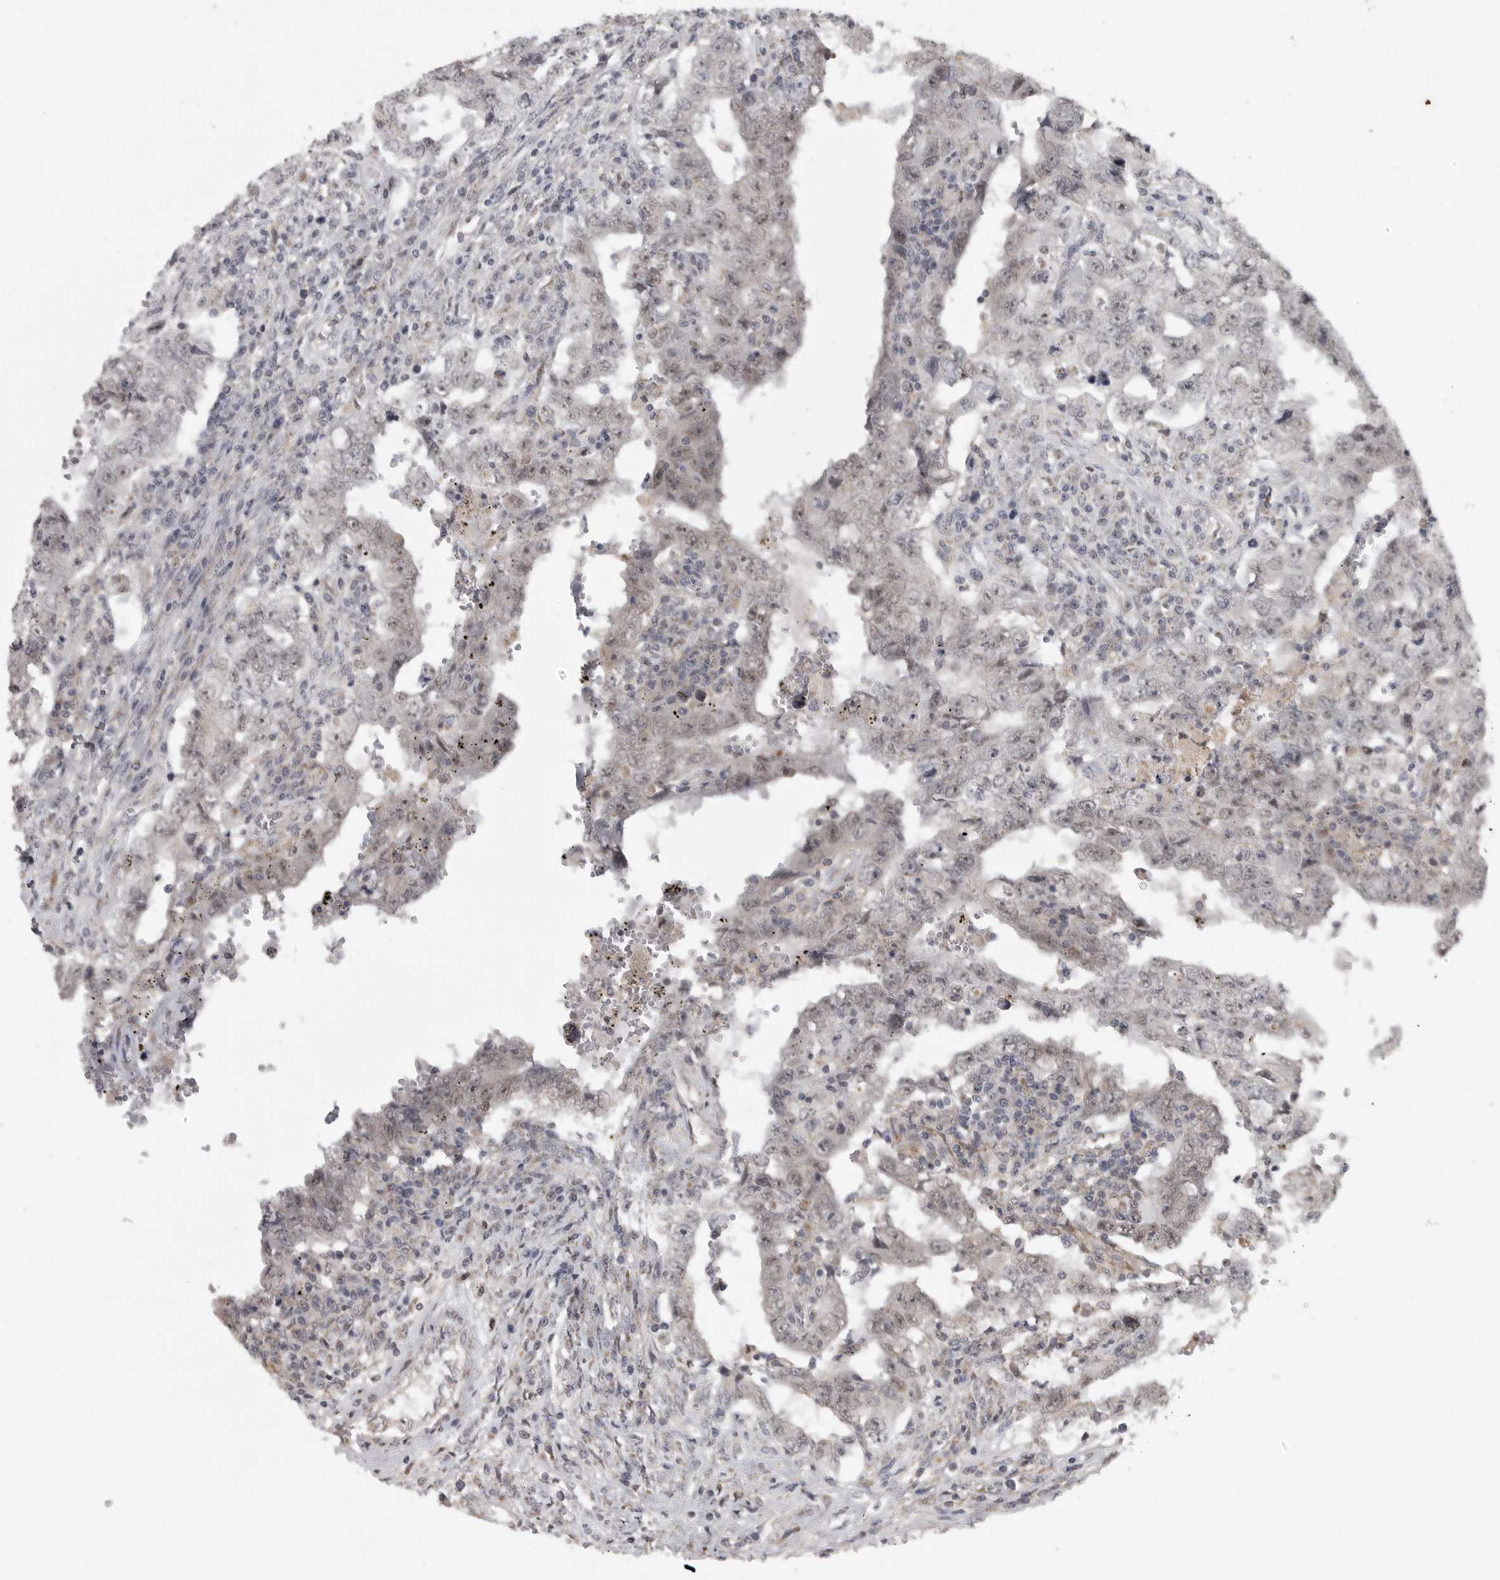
{"staining": {"intensity": "negative", "quantity": "none", "location": "none"}, "tissue": "testis cancer", "cell_type": "Tumor cells", "image_type": "cancer", "snomed": [{"axis": "morphology", "description": "Carcinoma, Embryonal, NOS"}, {"axis": "topography", "description": "Testis"}], "caption": "IHC of human embryonal carcinoma (testis) demonstrates no positivity in tumor cells. (DAB IHC visualized using brightfield microscopy, high magnification).", "gene": "POLE2", "patient": {"sex": "male", "age": 26}}